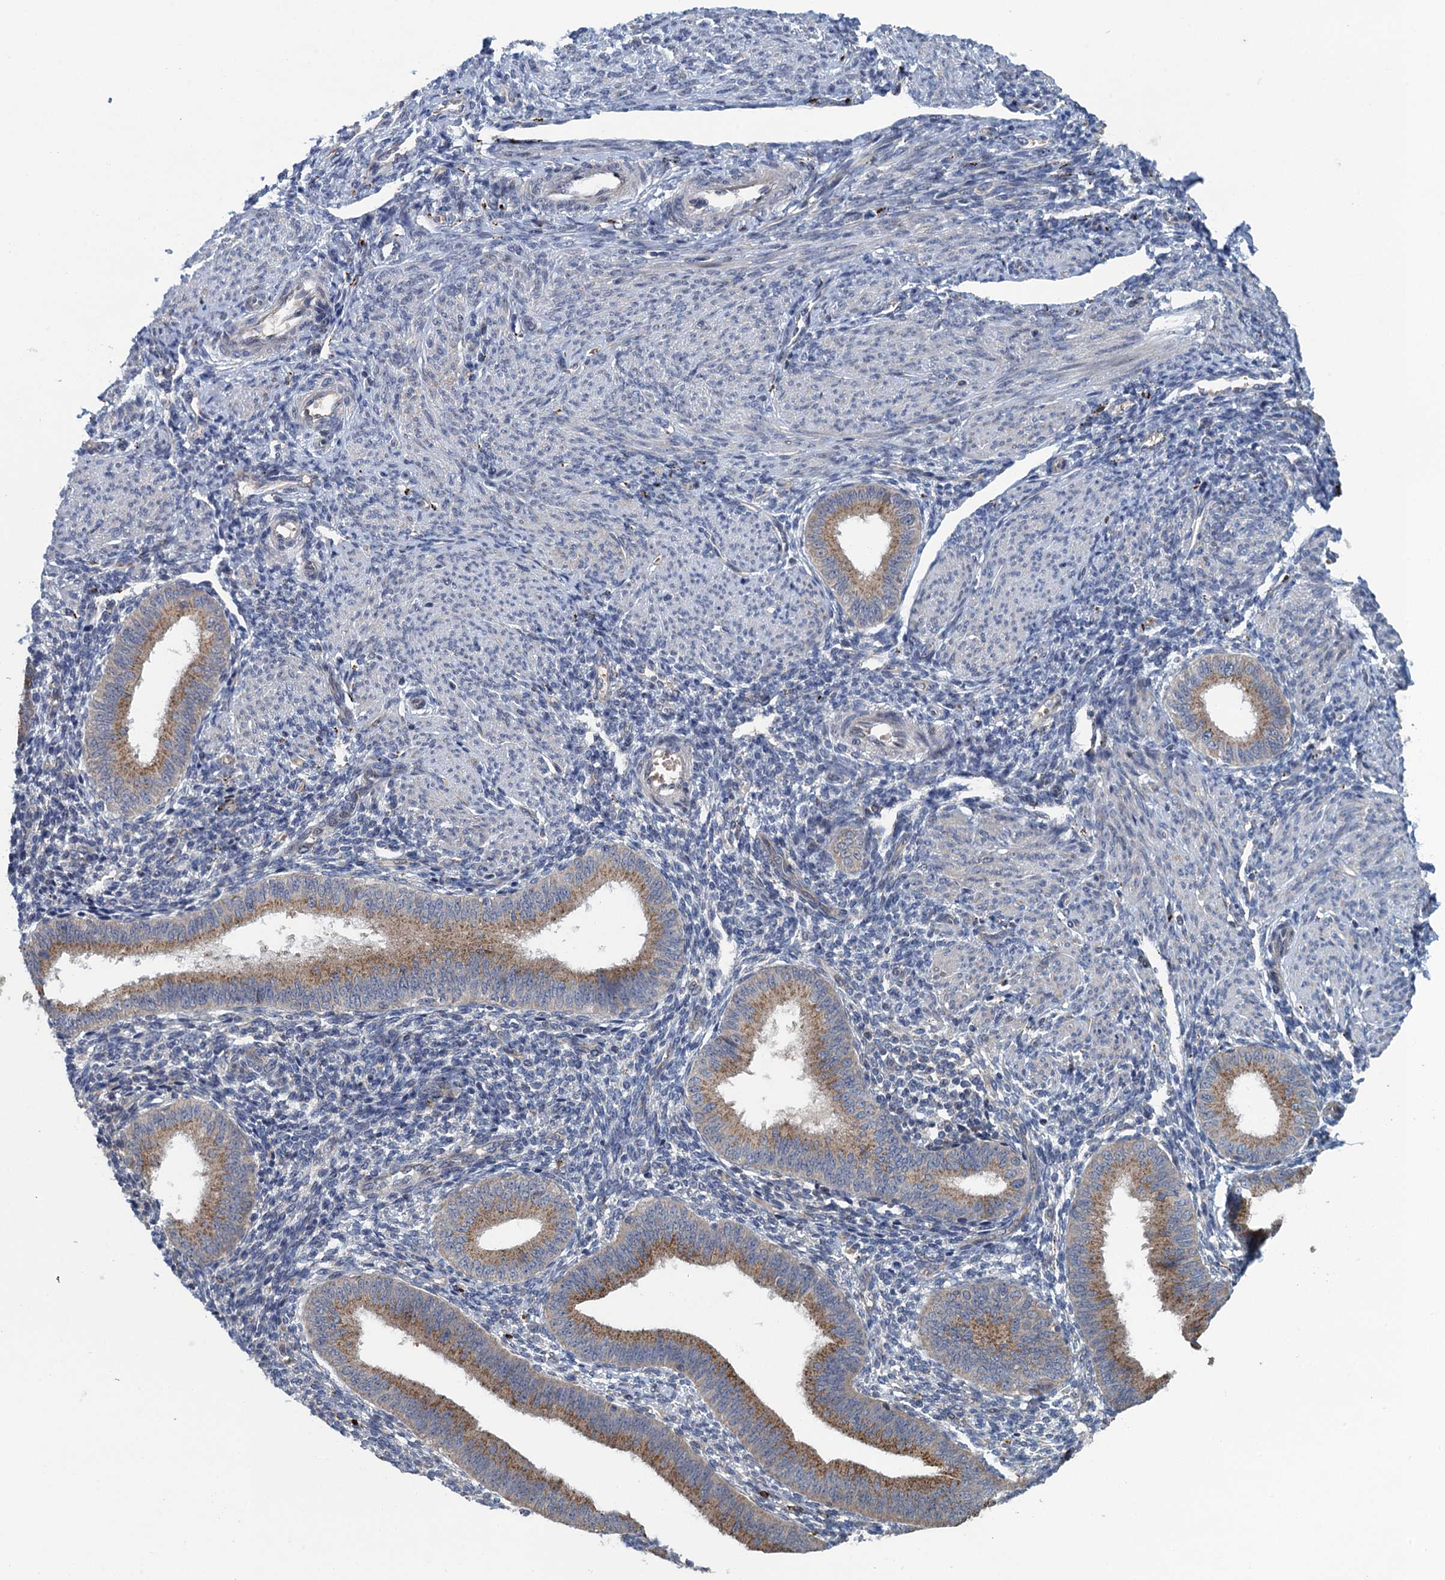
{"staining": {"intensity": "negative", "quantity": "none", "location": "none"}, "tissue": "endometrium", "cell_type": "Cells in endometrial stroma", "image_type": "normal", "snomed": [{"axis": "morphology", "description": "Normal tissue, NOS"}, {"axis": "topography", "description": "Uterus"}, {"axis": "topography", "description": "Endometrium"}], "caption": "Normal endometrium was stained to show a protein in brown. There is no significant positivity in cells in endometrial stroma. Brightfield microscopy of immunohistochemistry stained with DAB (3,3'-diaminobenzidine) (brown) and hematoxylin (blue), captured at high magnification.", "gene": "KBTBD8", "patient": {"sex": "female", "age": 48}}